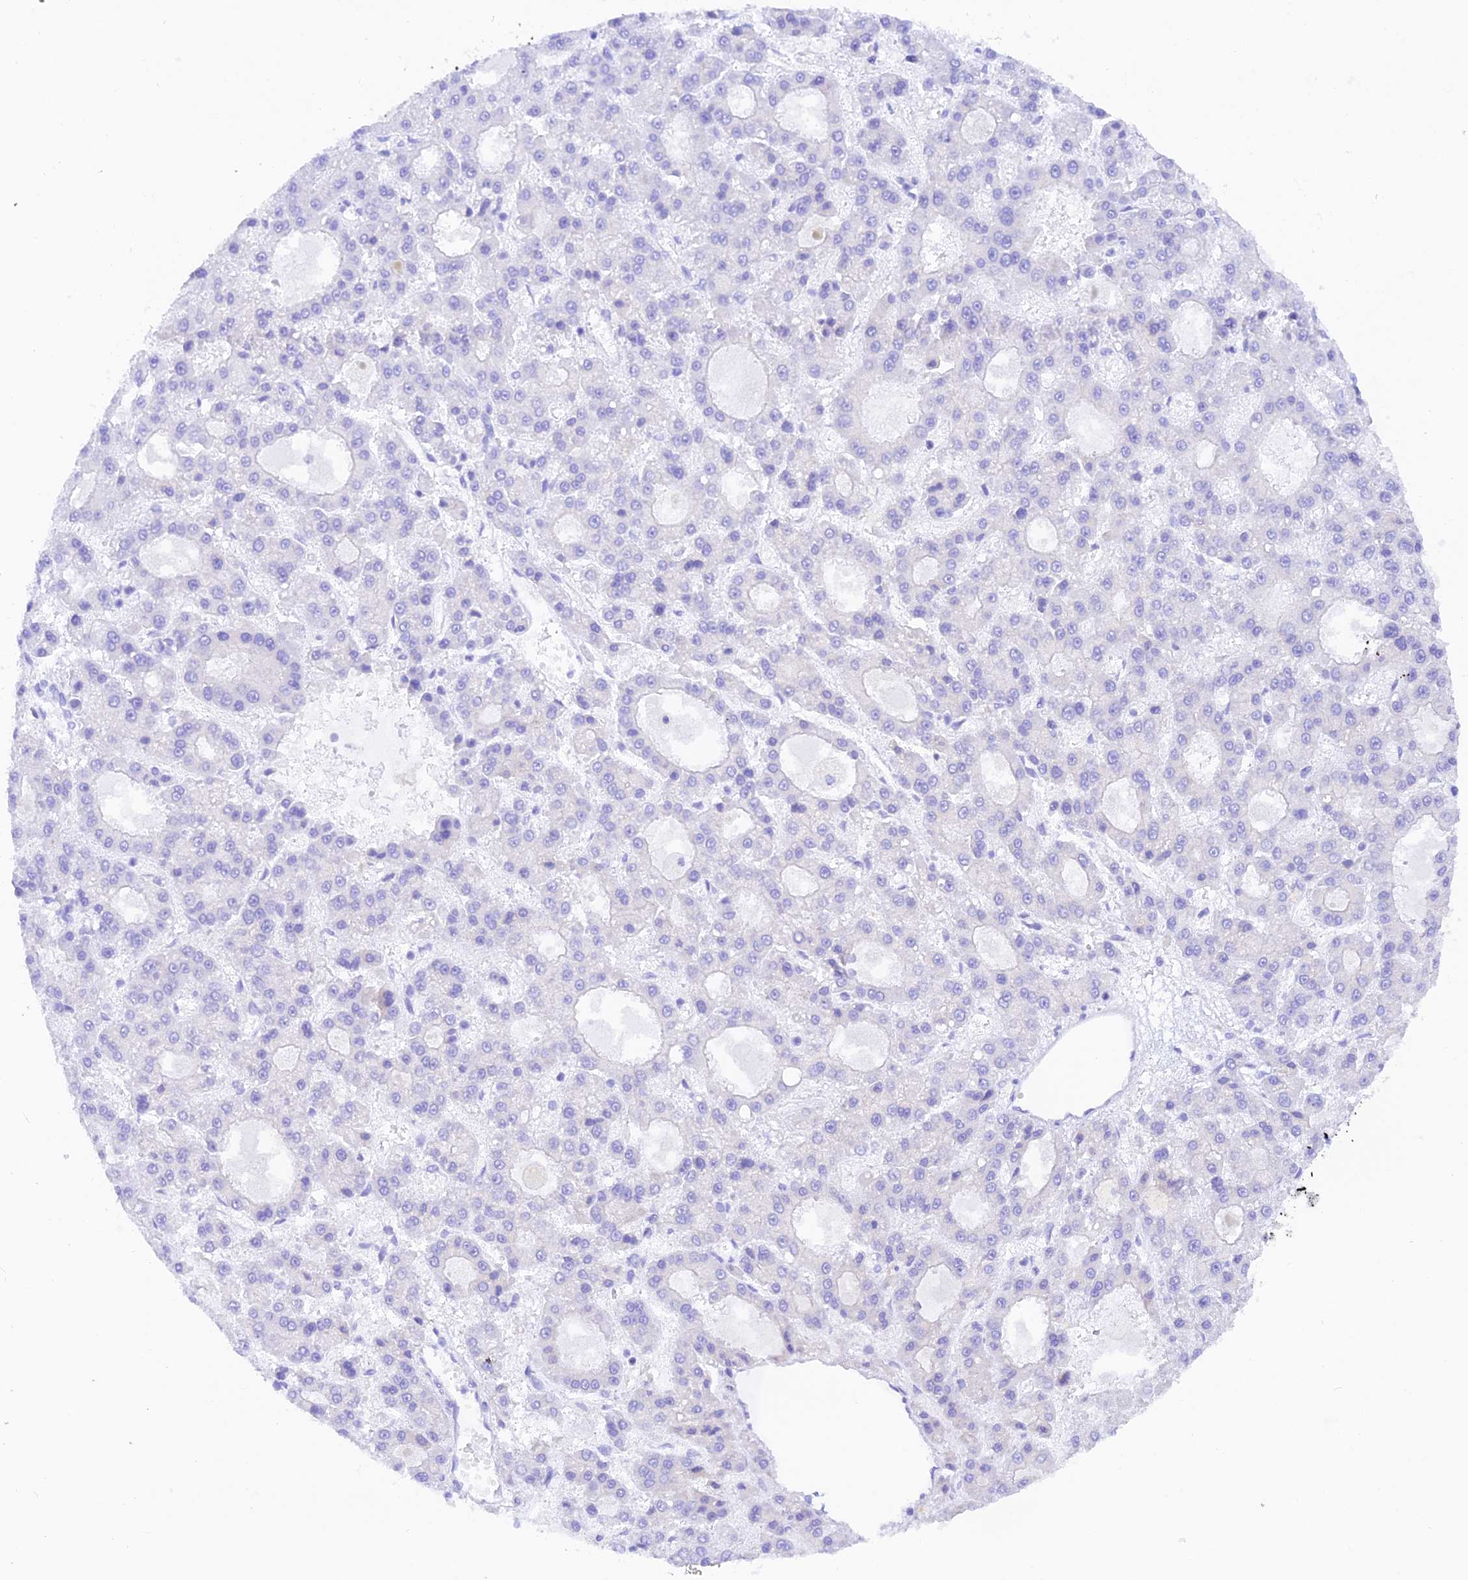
{"staining": {"intensity": "negative", "quantity": "none", "location": "none"}, "tissue": "liver cancer", "cell_type": "Tumor cells", "image_type": "cancer", "snomed": [{"axis": "morphology", "description": "Carcinoma, Hepatocellular, NOS"}, {"axis": "topography", "description": "Liver"}], "caption": "Protein analysis of hepatocellular carcinoma (liver) displays no significant staining in tumor cells.", "gene": "RPL5", "patient": {"sex": "male", "age": 70}}